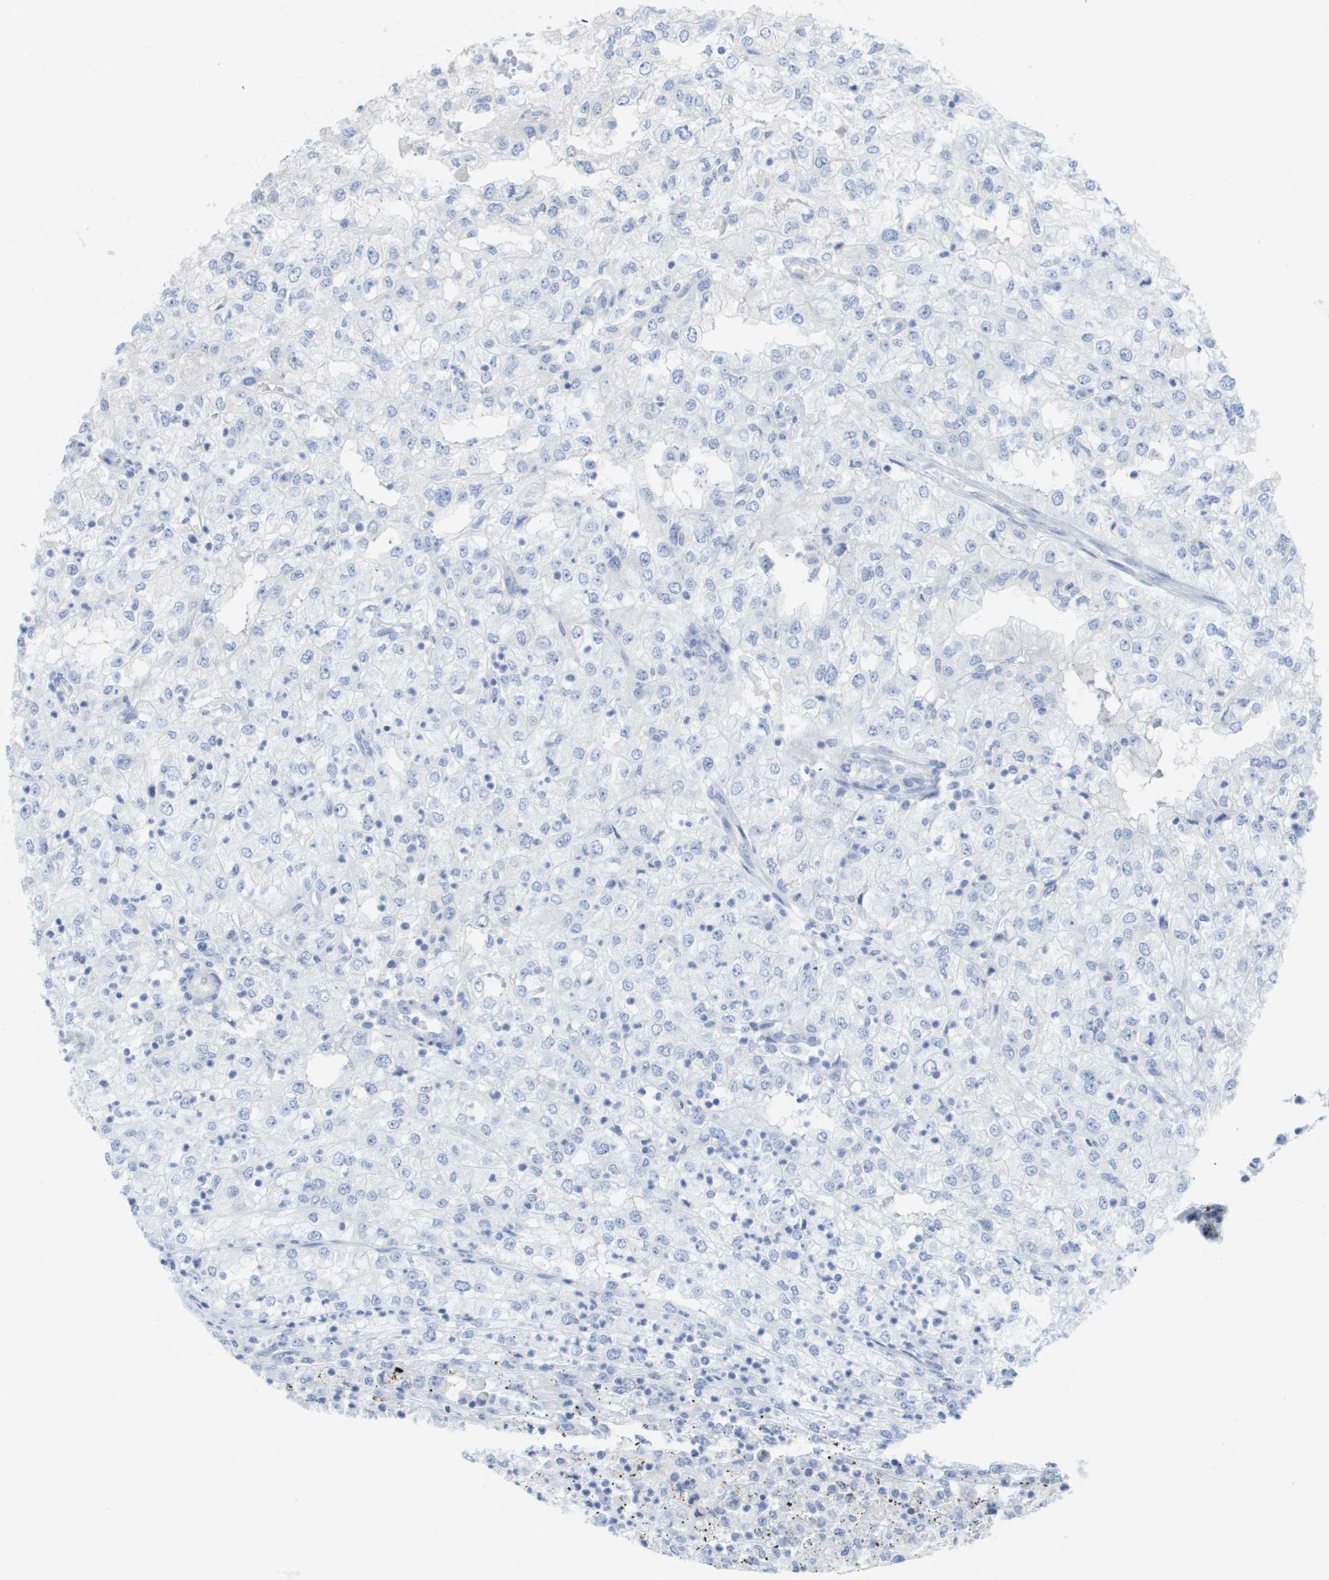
{"staining": {"intensity": "negative", "quantity": "none", "location": "none"}, "tissue": "renal cancer", "cell_type": "Tumor cells", "image_type": "cancer", "snomed": [{"axis": "morphology", "description": "Adenocarcinoma, NOS"}, {"axis": "topography", "description": "Kidney"}], "caption": "IHC photomicrograph of neoplastic tissue: renal adenocarcinoma stained with DAB reveals no significant protein staining in tumor cells.", "gene": "MYL3", "patient": {"sex": "female", "age": 54}}